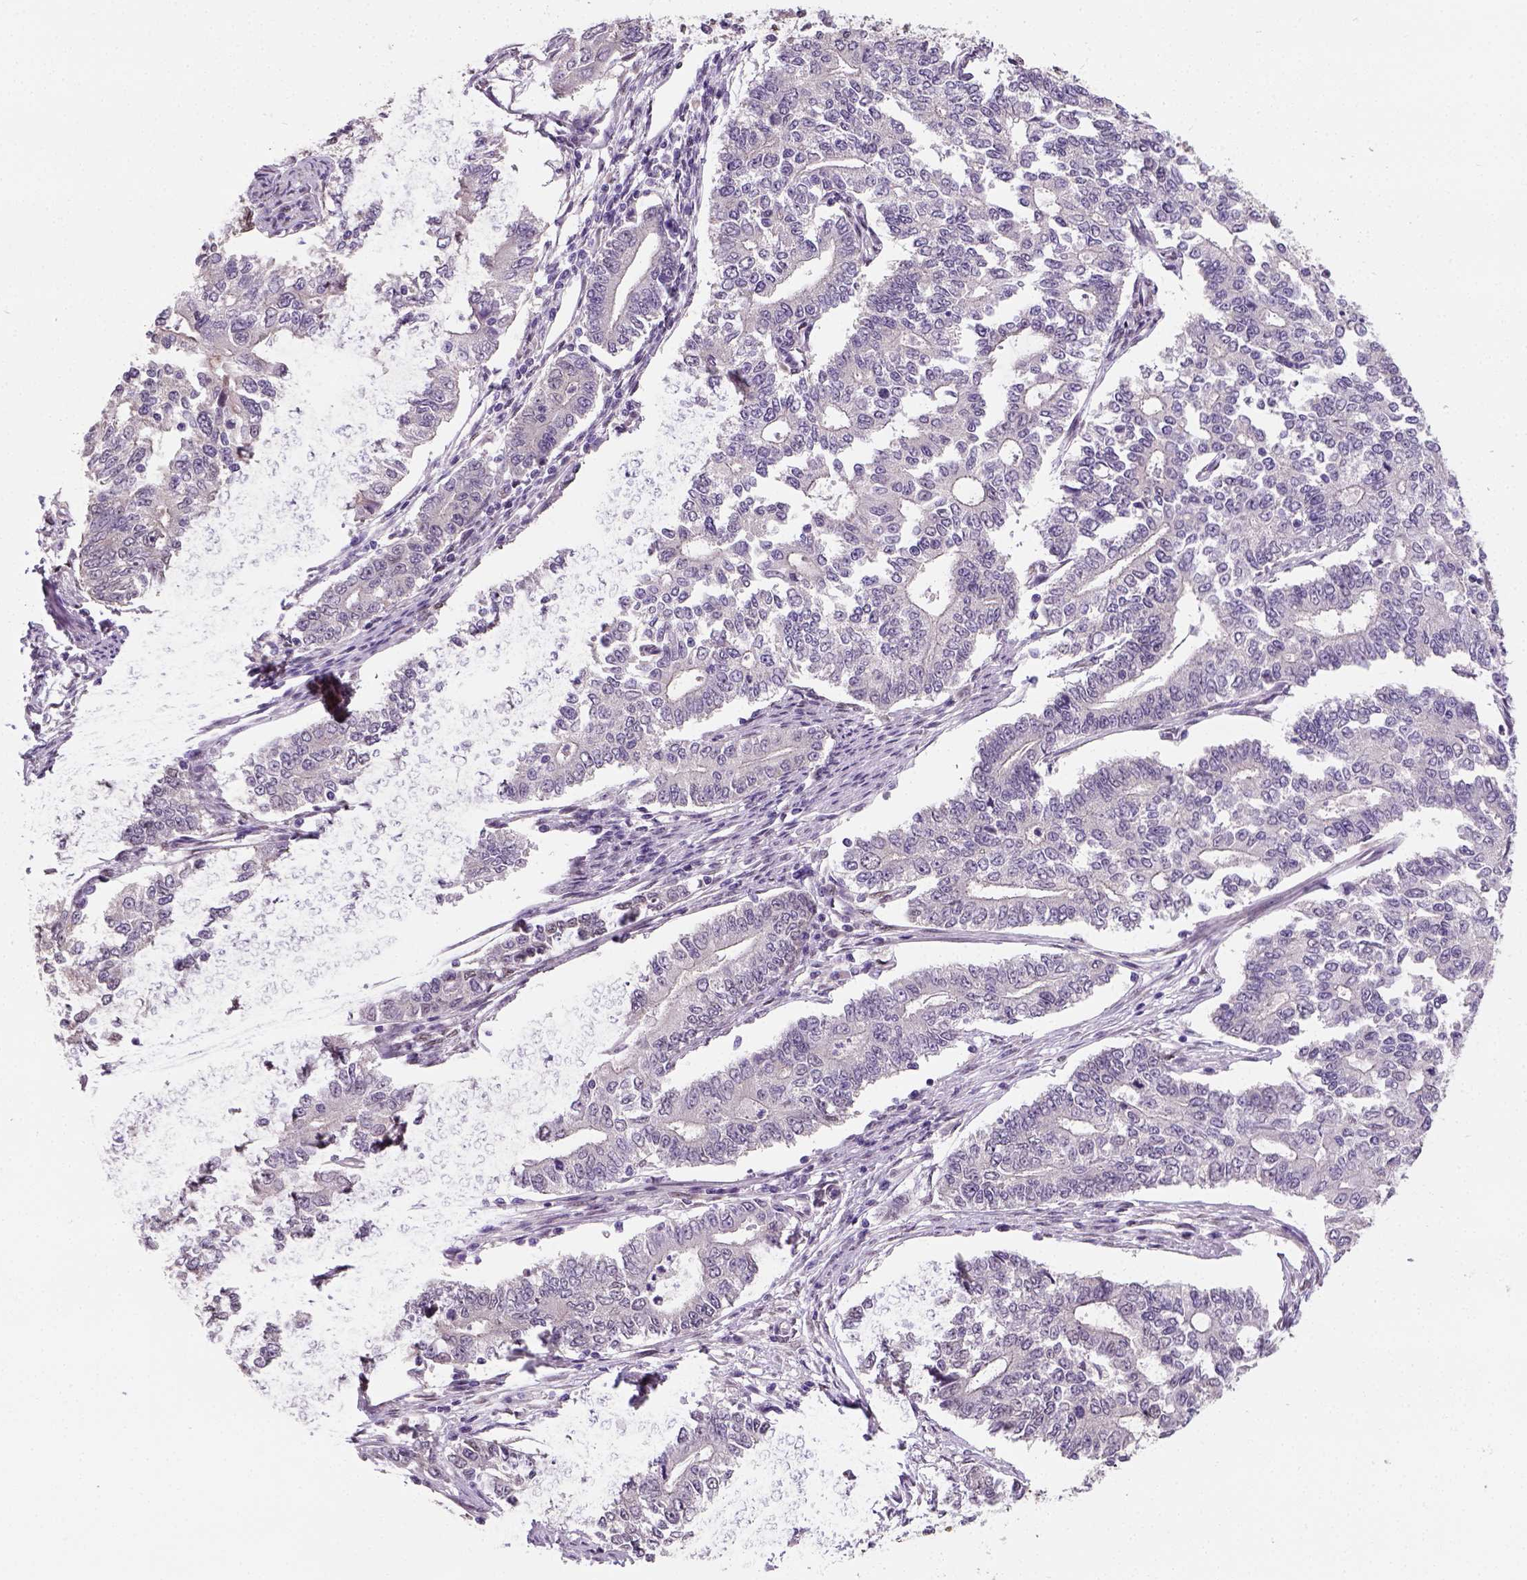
{"staining": {"intensity": "negative", "quantity": "none", "location": "none"}, "tissue": "endometrial cancer", "cell_type": "Tumor cells", "image_type": "cancer", "snomed": [{"axis": "morphology", "description": "Adenocarcinoma, NOS"}, {"axis": "topography", "description": "Uterus"}], "caption": "Immunohistochemistry (IHC) histopathology image of endometrial adenocarcinoma stained for a protein (brown), which exhibits no expression in tumor cells. (Immunohistochemistry, brightfield microscopy, high magnification).", "gene": "C1orf112", "patient": {"sex": "female", "age": 59}}